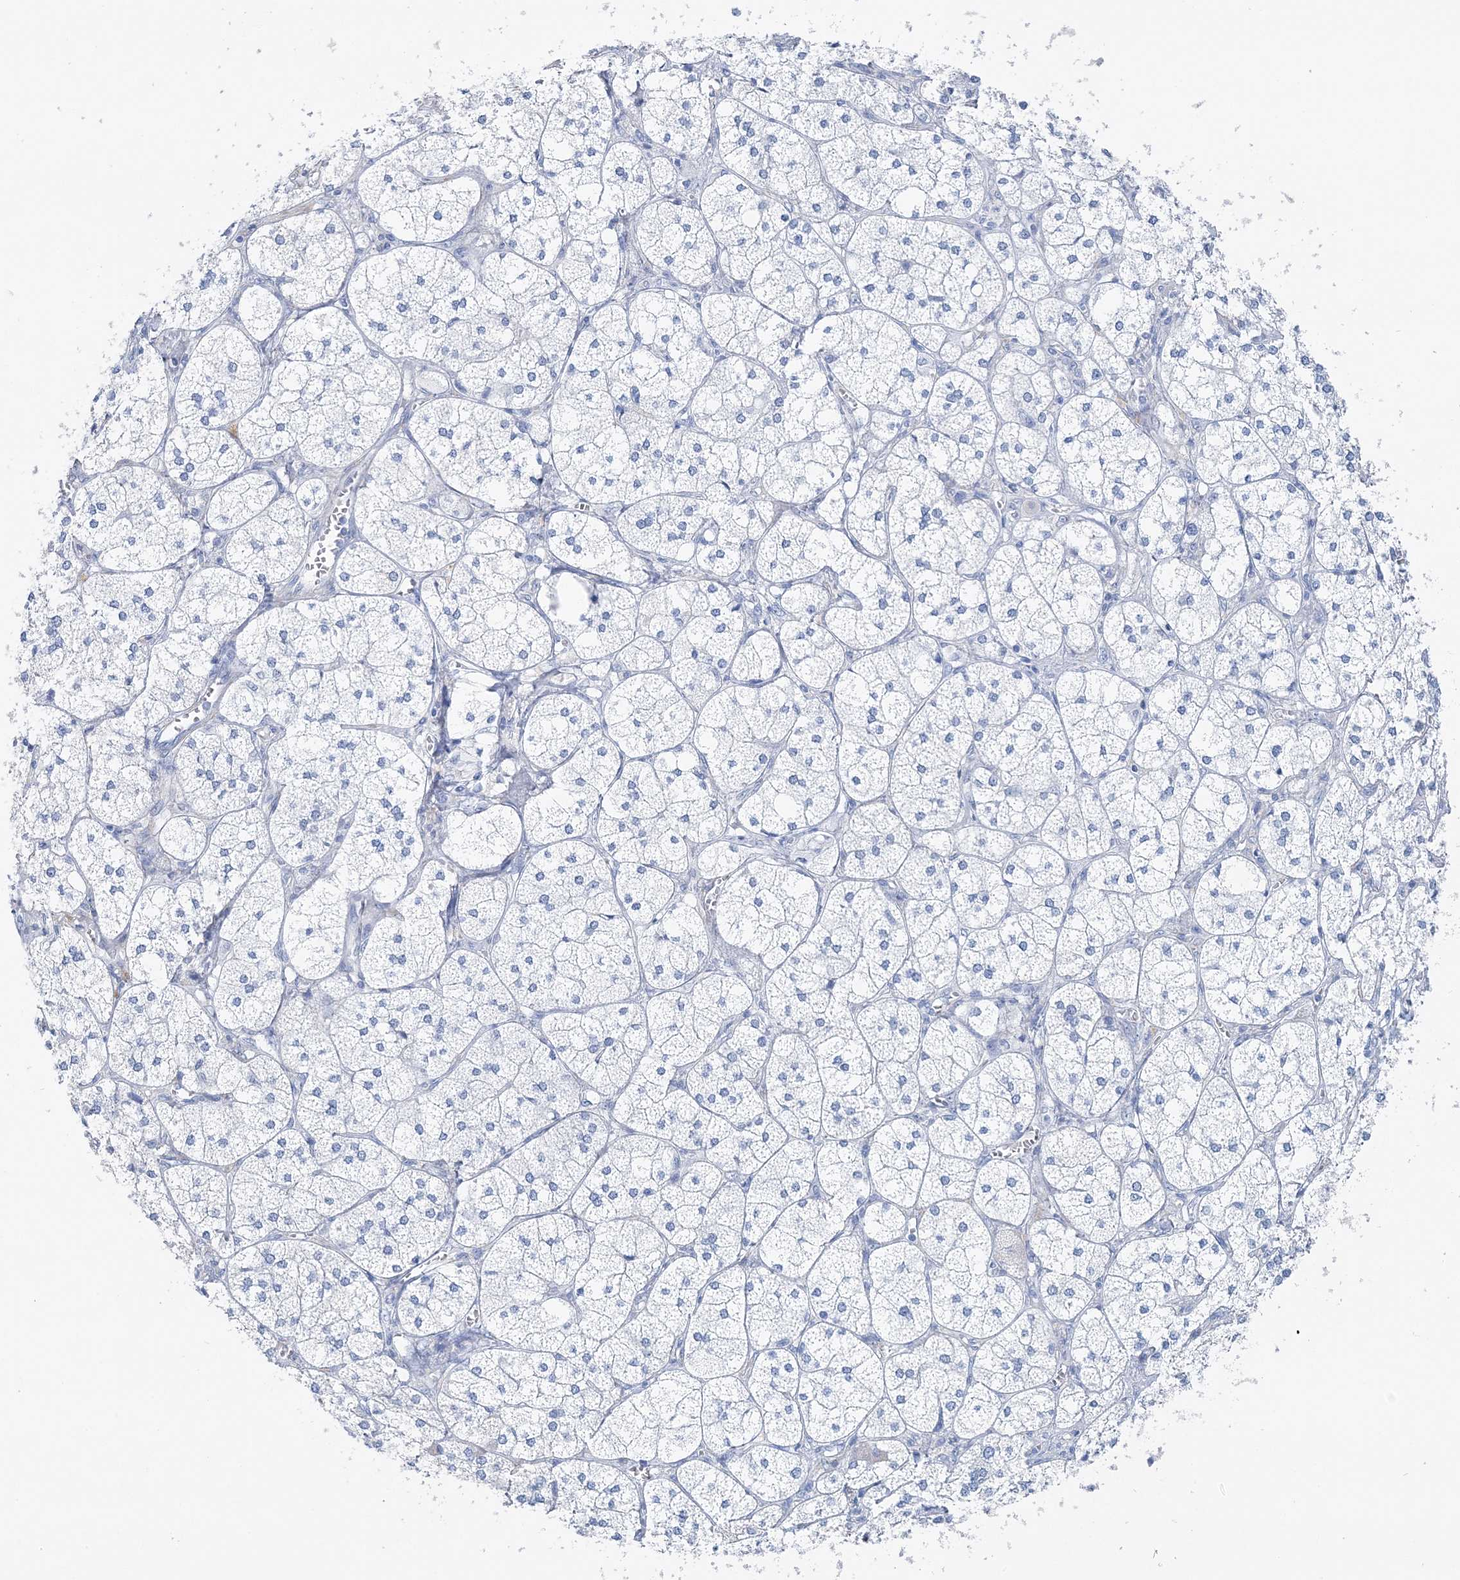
{"staining": {"intensity": "negative", "quantity": "none", "location": "none"}, "tissue": "adrenal gland", "cell_type": "Glandular cells", "image_type": "normal", "snomed": [{"axis": "morphology", "description": "Normal tissue, NOS"}, {"axis": "topography", "description": "Adrenal gland"}], "caption": "High magnification brightfield microscopy of normal adrenal gland stained with DAB (3,3'-diaminobenzidine) (brown) and counterstained with hematoxylin (blue): glandular cells show no significant staining. (DAB (3,3'-diaminobenzidine) immunohistochemistry with hematoxylin counter stain).", "gene": "TSPYL6", "patient": {"sex": "female", "age": 61}}